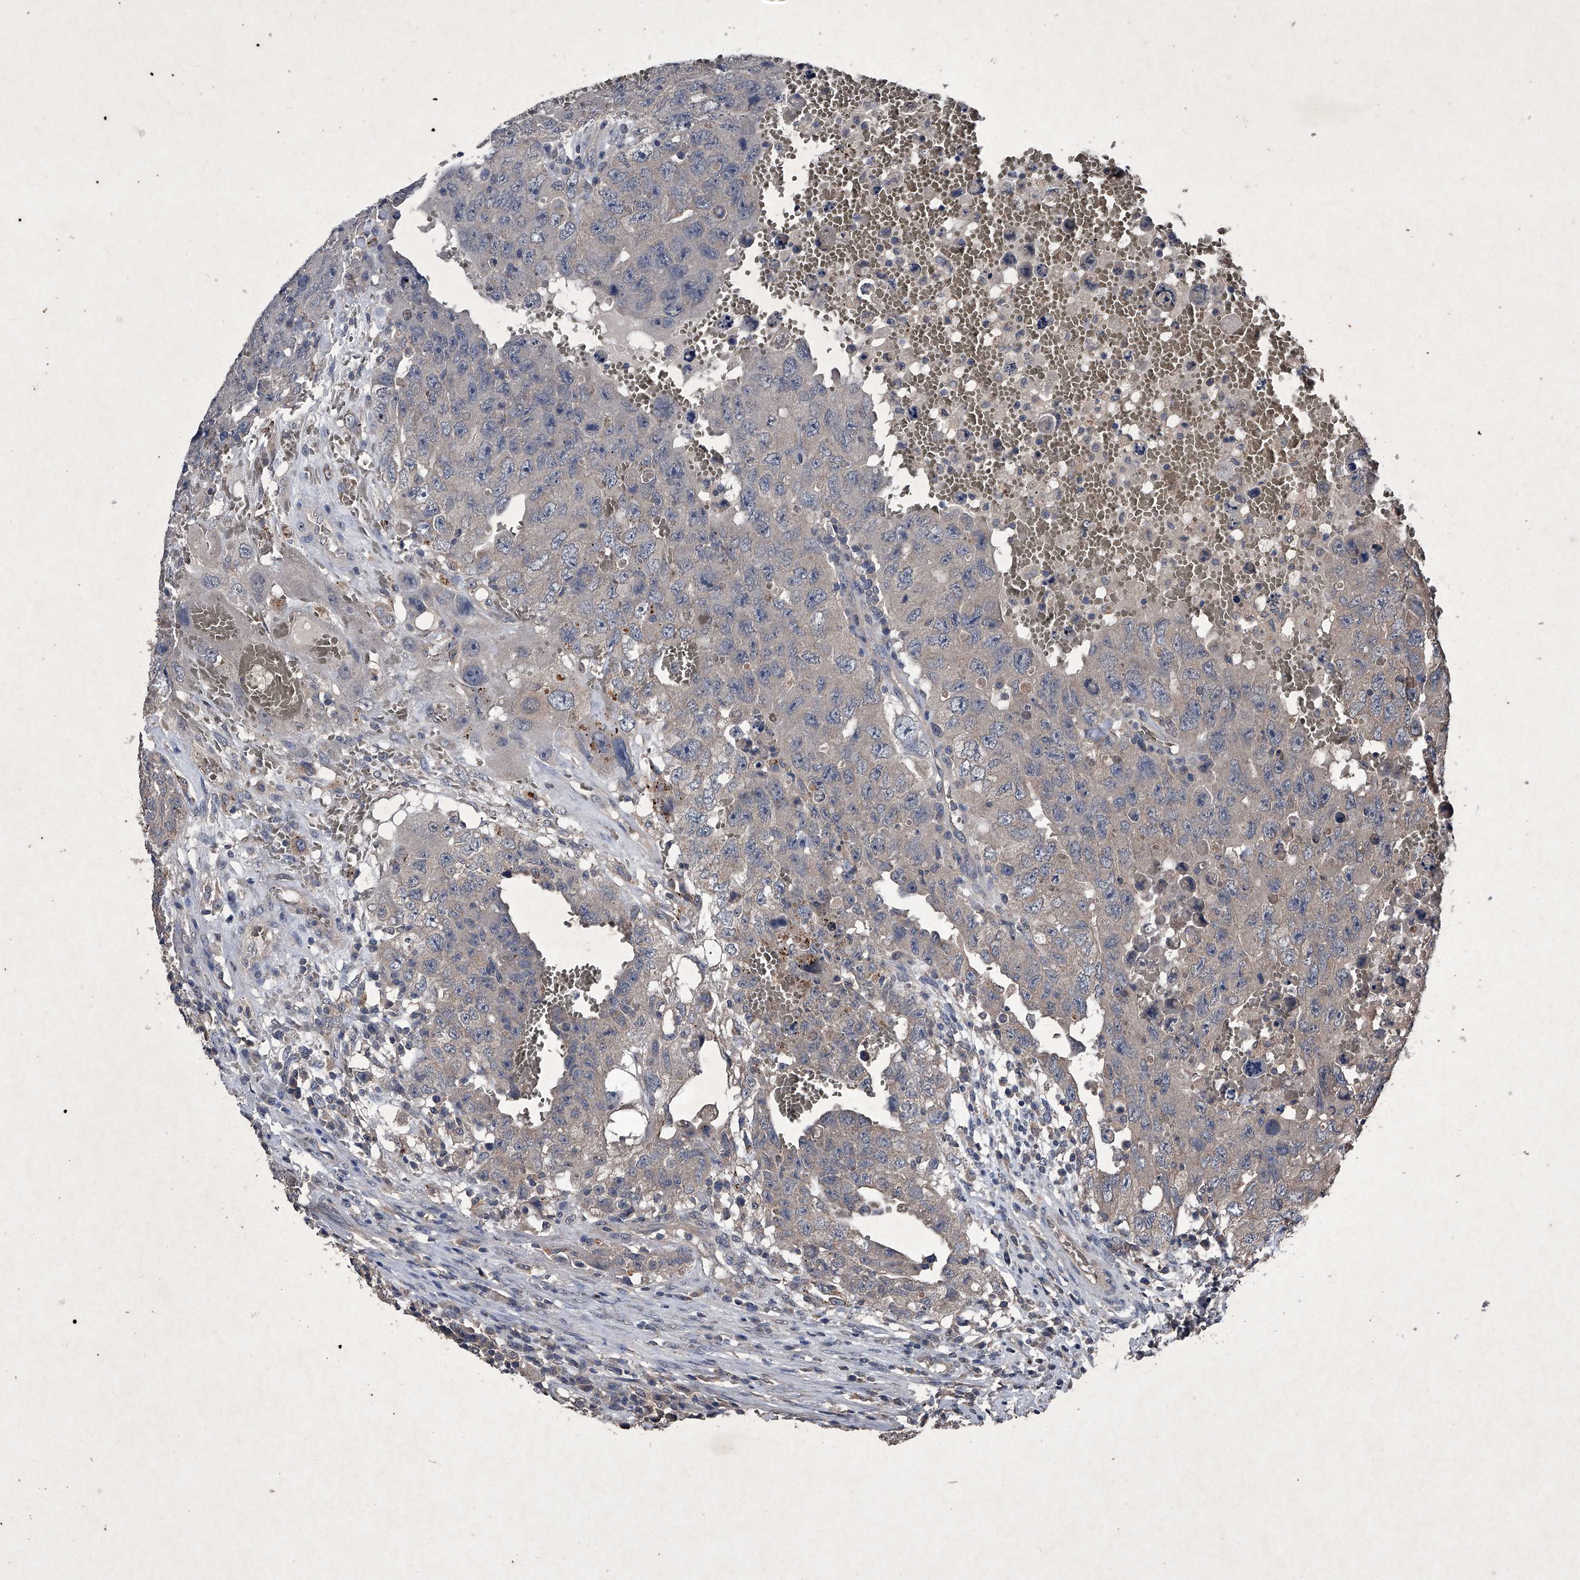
{"staining": {"intensity": "negative", "quantity": "none", "location": "none"}, "tissue": "testis cancer", "cell_type": "Tumor cells", "image_type": "cancer", "snomed": [{"axis": "morphology", "description": "Carcinoma, Embryonal, NOS"}, {"axis": "topography", "description": "Testis"}], "caption": "Tumor cells show no significant protein staining in testis cancer (embryonal carcinoma).", "gene": "MAPKAP1", "patient": {"sex": "male", "age": 26}}